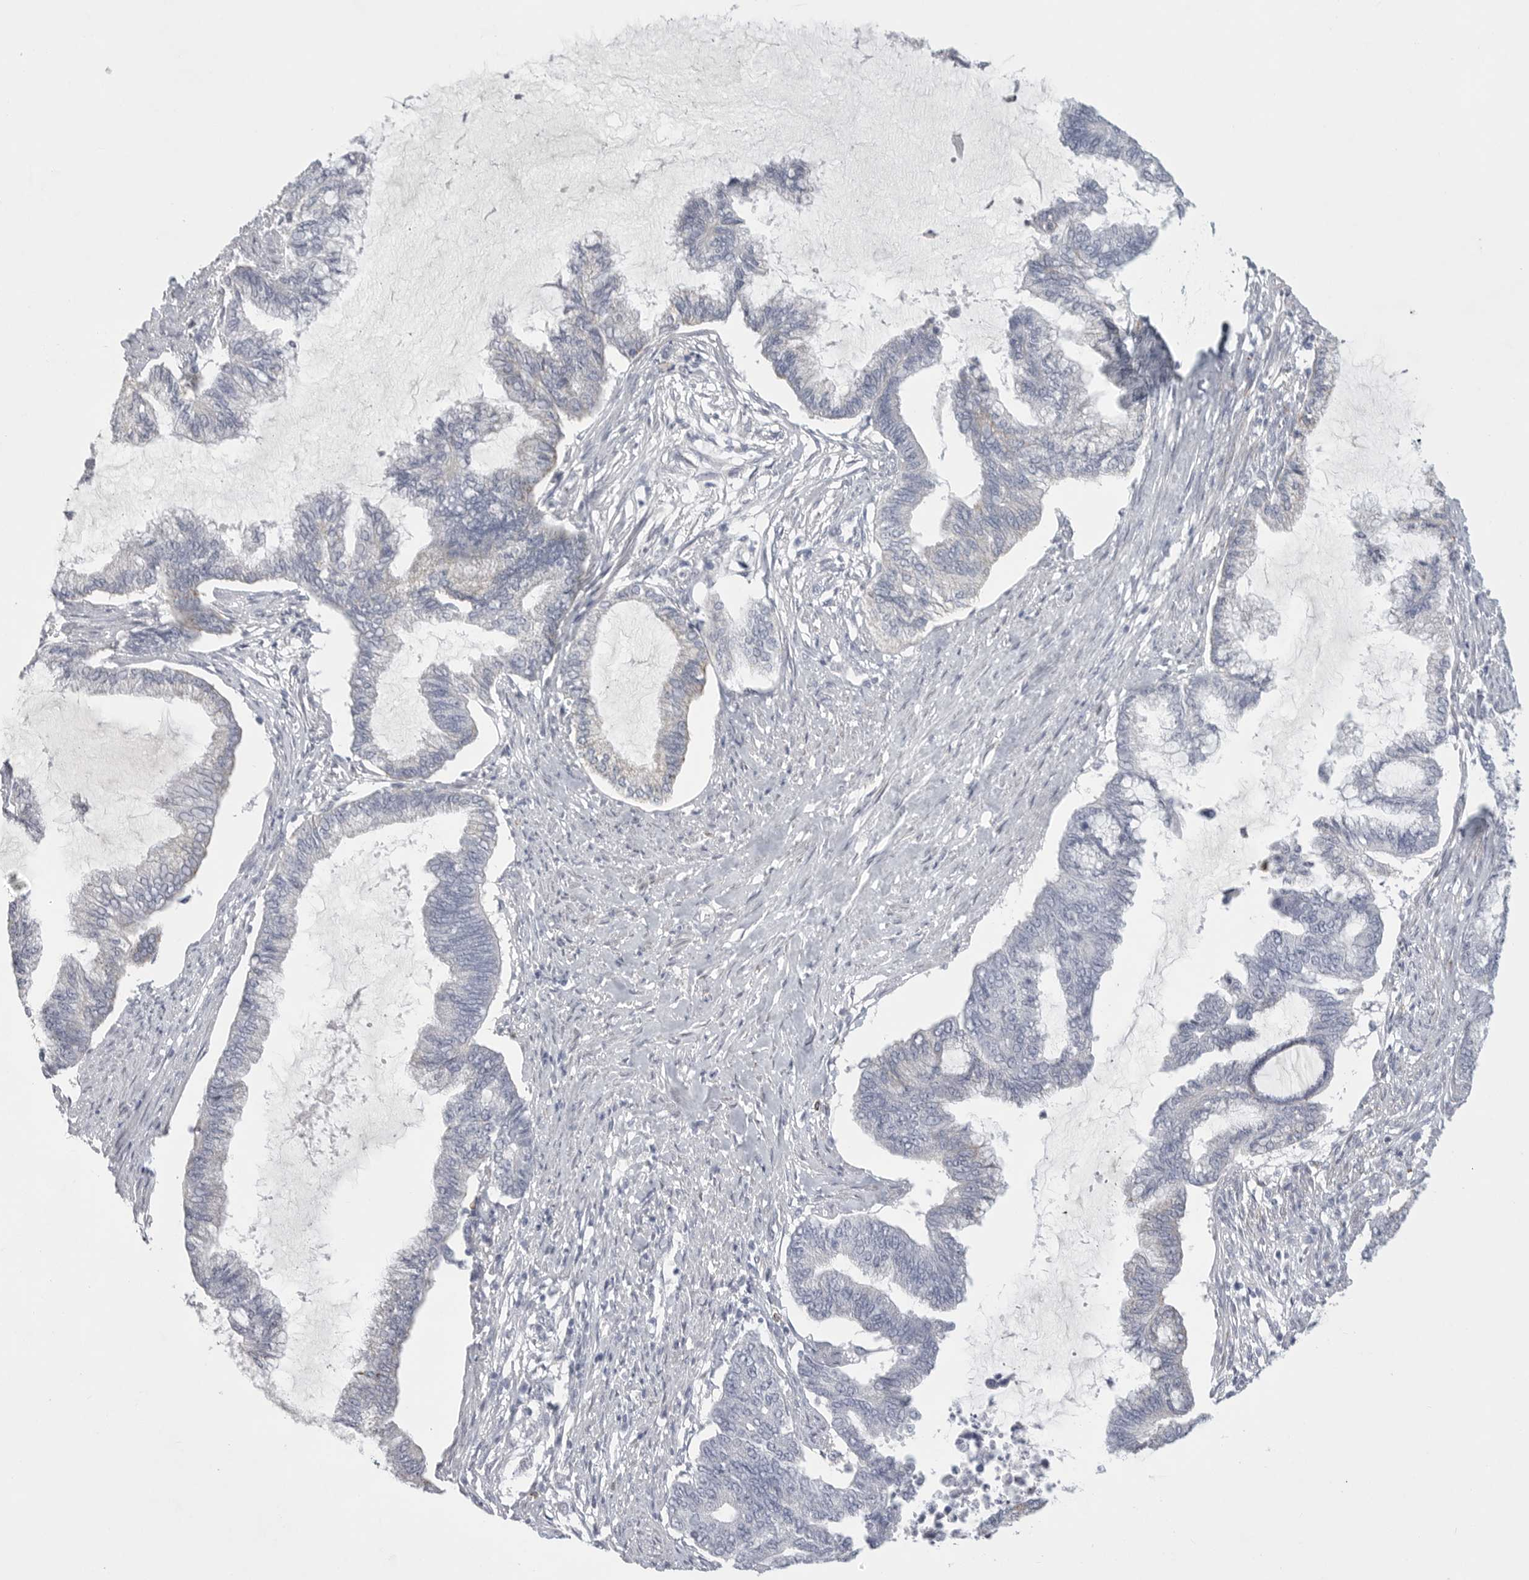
{"staining": {"intensity": "negative", "quantity": "none", "location": "none"}, "tissue": "endometrial cancer", "cell_type": "Tumor cells", "image_type": "cancer", "snomed": [{"axis": "morphology", "description": "Adenocarcinoma, NOS"}, {"axis": "topography", "description": "Endometrium"}], "caption": "The immunohistochemistry micrograph has no significant staining in tumor cells of endometrial cancer (adenocarcinoma) tissue.", "gene": "ELP3", "patient": {"sex": "female", "age": 86}}